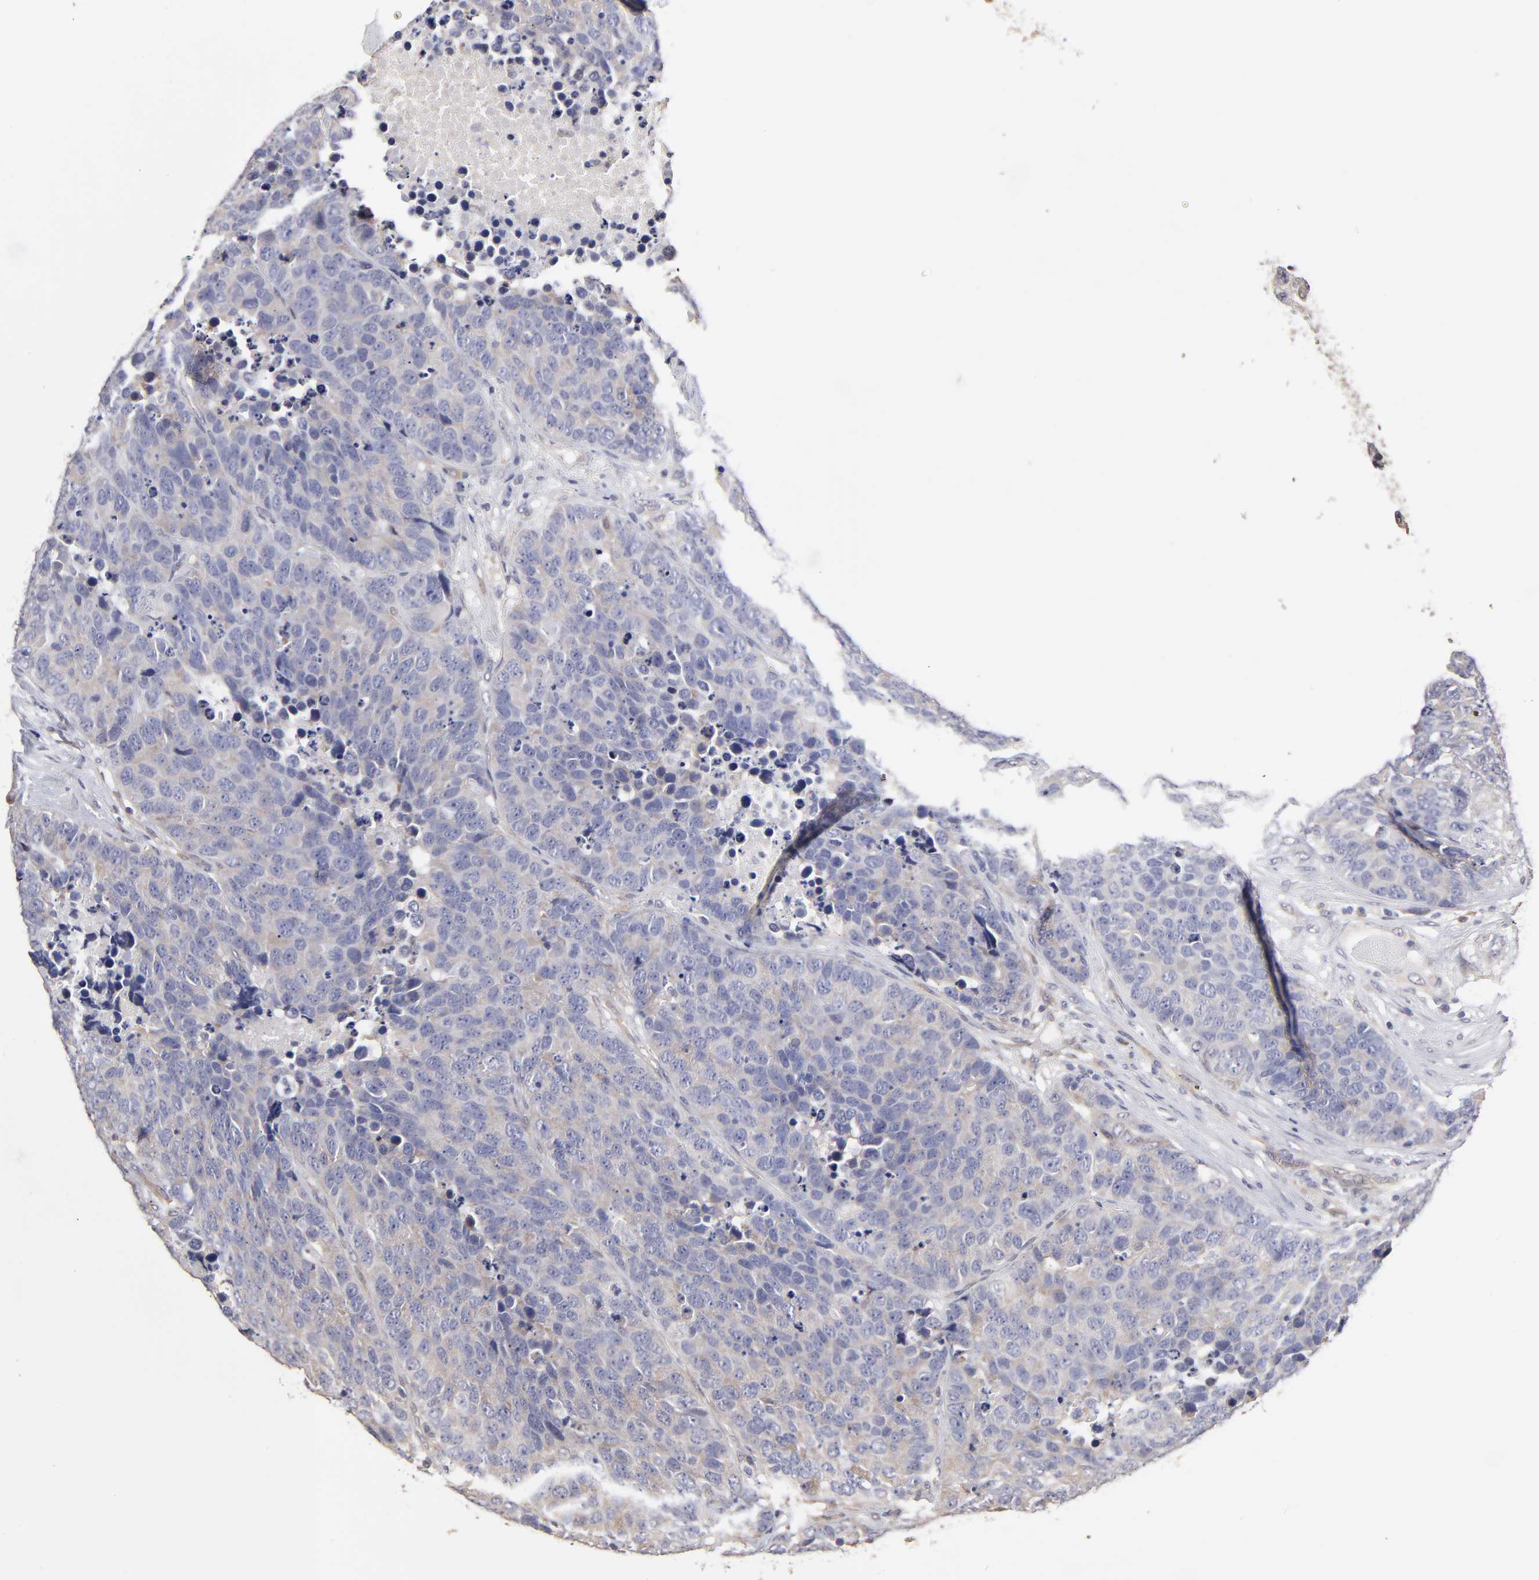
{"staining": {"intensity": "weak", "quantity": ">75%", "location": "cytoplasmic/membranous"}, "tissue": "carcinoid", "cell_type": "Tumor cells", "image_type": "cancer", "snomed": [{"axis": "morphology", "description": "Carcinoid, malignant, NOS"}, {"axis": "topography", "description": "Lung"}], "caption": "Immunohistochemistry (IHC) (DAB (3,3'-diaminobenzidine)) staining of human carcinoid (malignant) exhibits weak cytoplasmic/membranous protein positivity in approximately >75% of tumor cells. Ihc stains the protein of interest in brown and the nuclei are stained blue.", "gene": "ZNF10", "patient": {"sex": "male", "age": 60}}